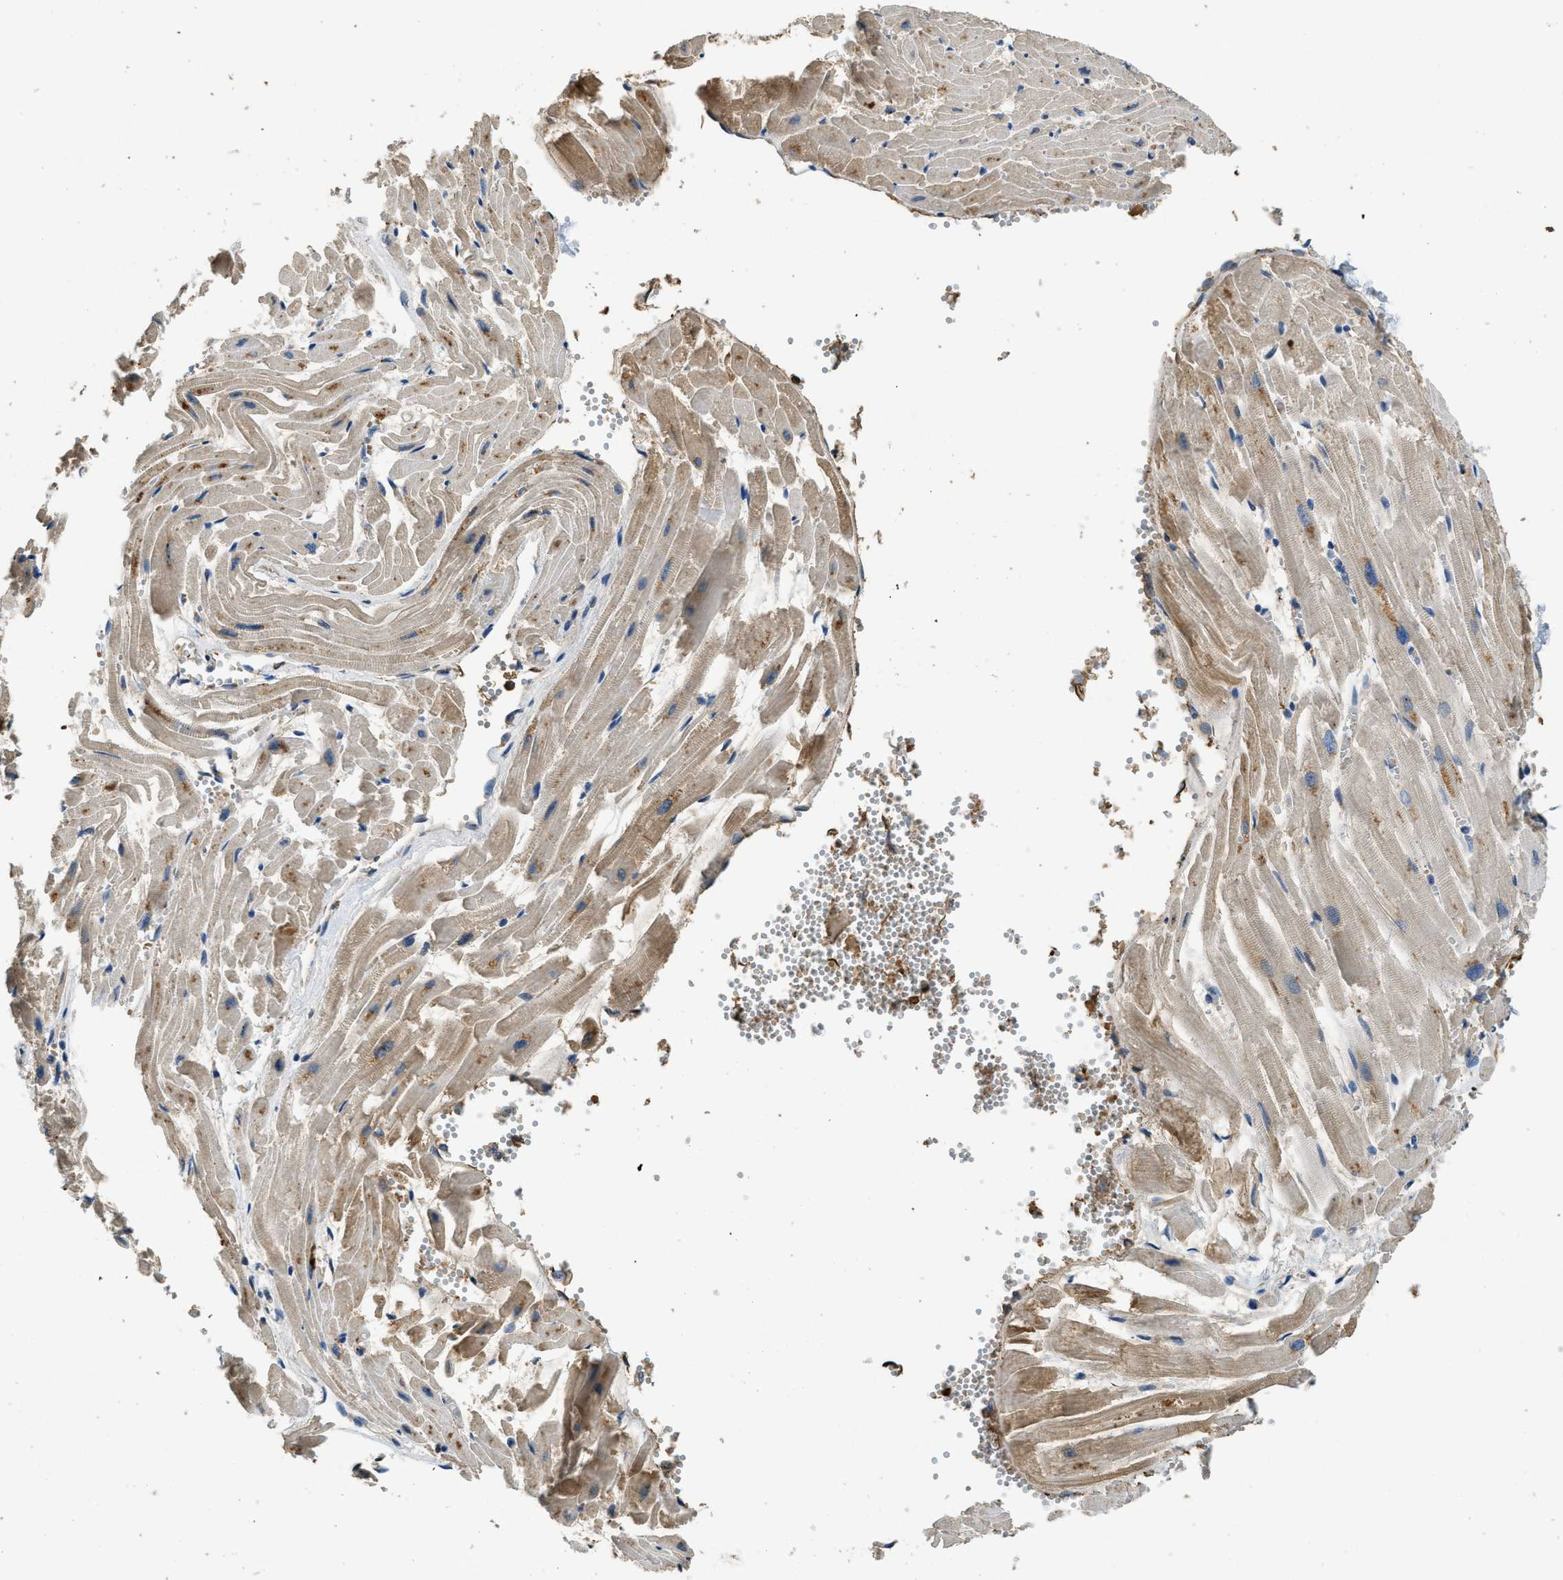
{"staining": {"intensity": "moderate", "quantity": "25%-75%", "location": "cytoplasmic/membranous"}, "tissue": "heart muscle", "cell_type": "Cardiomyocytes", "image_type": "normal", "snomed": [{"axis": "morphology", "description": "Normal tissue, NOS"}, {"axis": "topography", "description": "Heart"}], "caption": "Heart muscle stained with a brown dye demonstrates moderate cytoplasmic/membranous positive positivity in approximately 25%-75% of cardiomyocytes.", "gene": "RIPK2", "patient": {"sex": "female", "age": 19}}